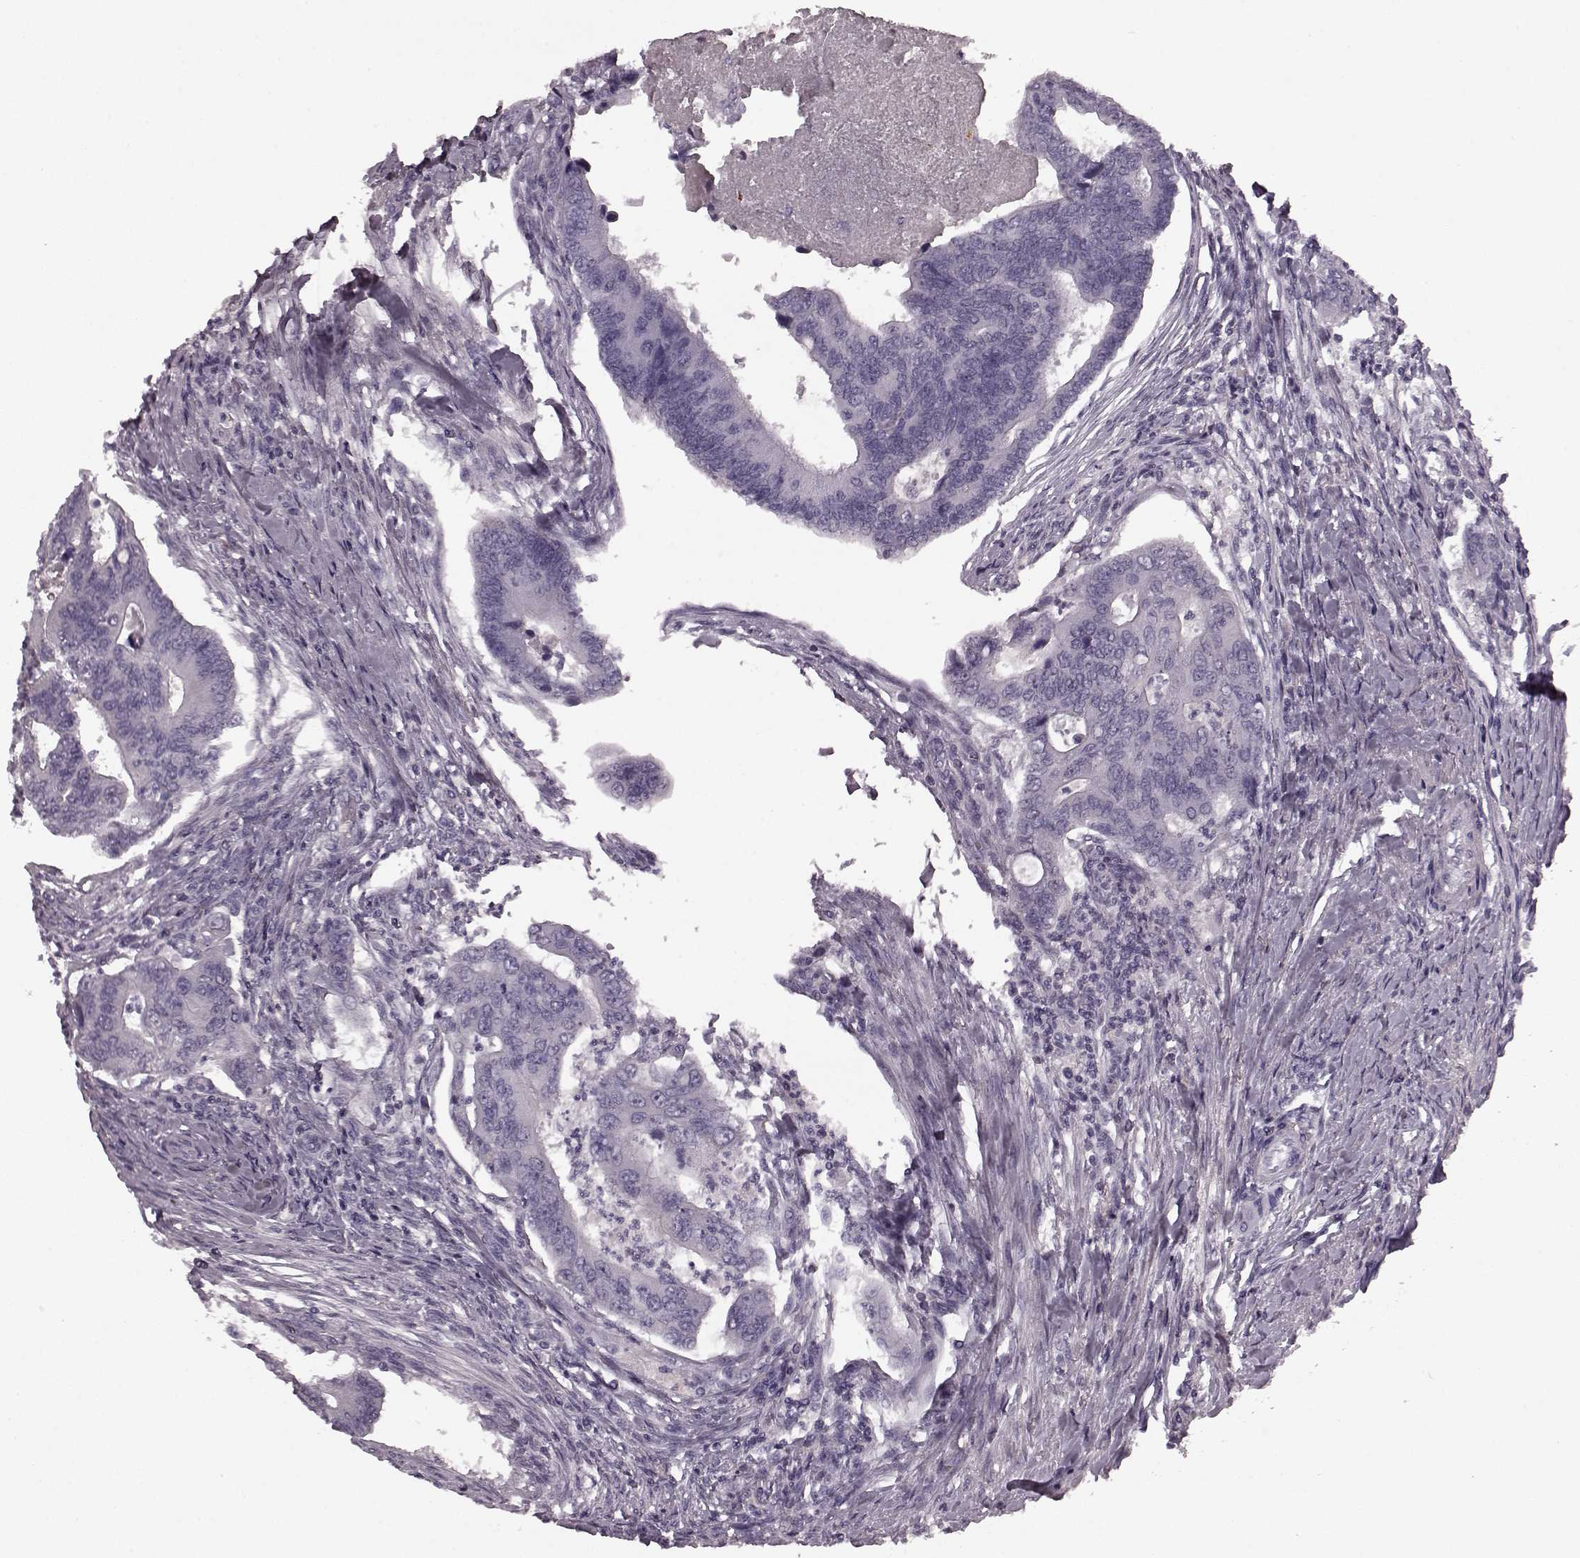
{"staining": {"intensity": "negative", "quantity": "none", "location": "none"}, "tissue": "colorectal cancer", "cell_type": "Tumor cells", "image_type": "cancer", "snomed": [{"axis": "morphology", "description": "Adenocarcinoma, NOS"}, {"axis": "topography", "description": "Colon"}], "caption": "Colorectal adenocarcinoma stained for a protein using immunohistochemistry (IHC) reveals no positivity tumor cells.", "gene": "CST7", "patient": {"sex": "female", "age": 67}}